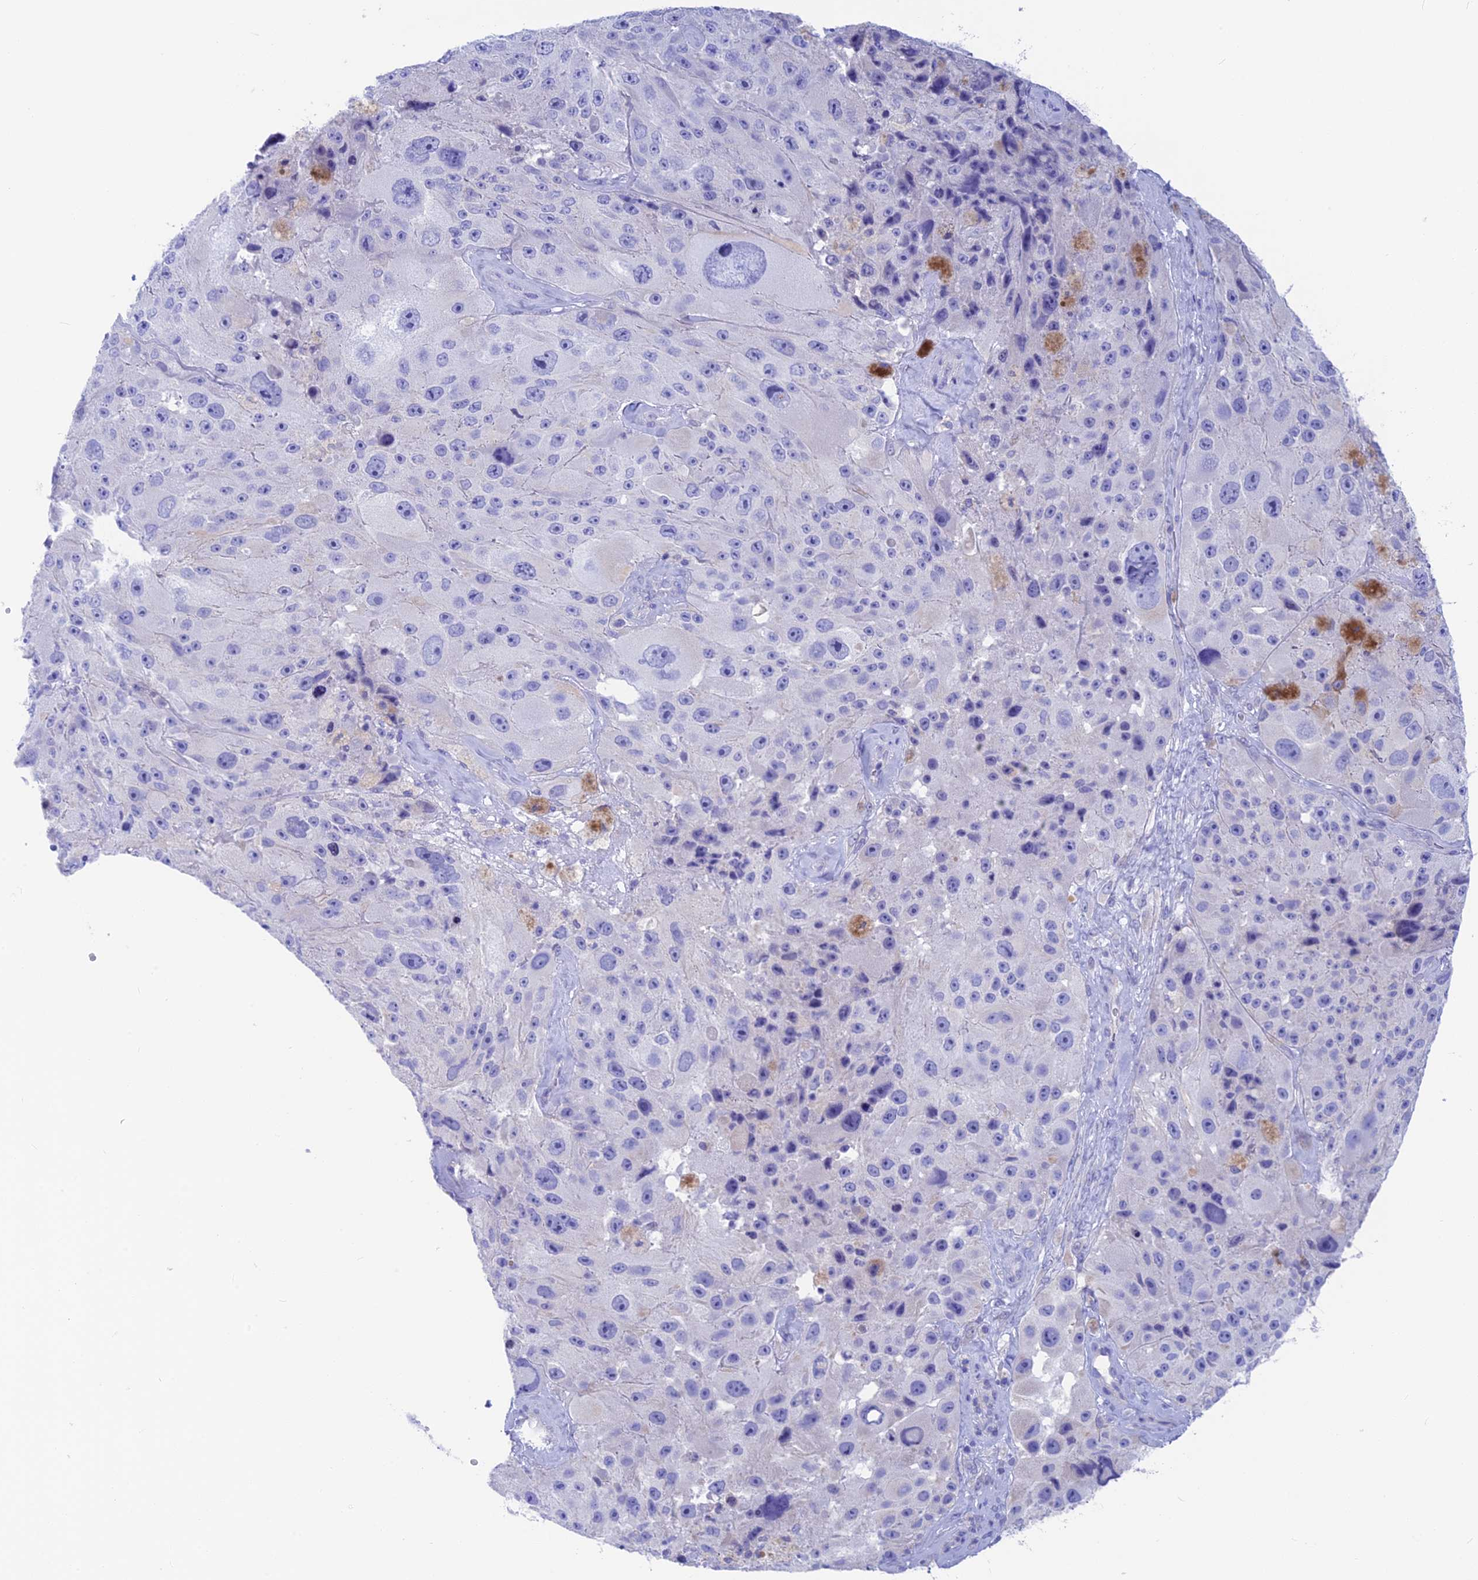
{"staining": {"intensity": "negative", "quantity": "none", "location": "none"}, "tissue": "melanoma", "cell_type": "Tumor cells", "image_type": "cancer", "snomed": [{"axis": "morphology", "description": "Malignant melanoma, Metastatic site"}, {"axis": "topography", "description": "Lymph node"}], "caption": "This is a micrograph of immunohistochemistry (IHC) staining of melanoma, which shows no positivity in tumor cells.", "gene": "GNGT2", "patient": {"sex": "male", "age": 62}}